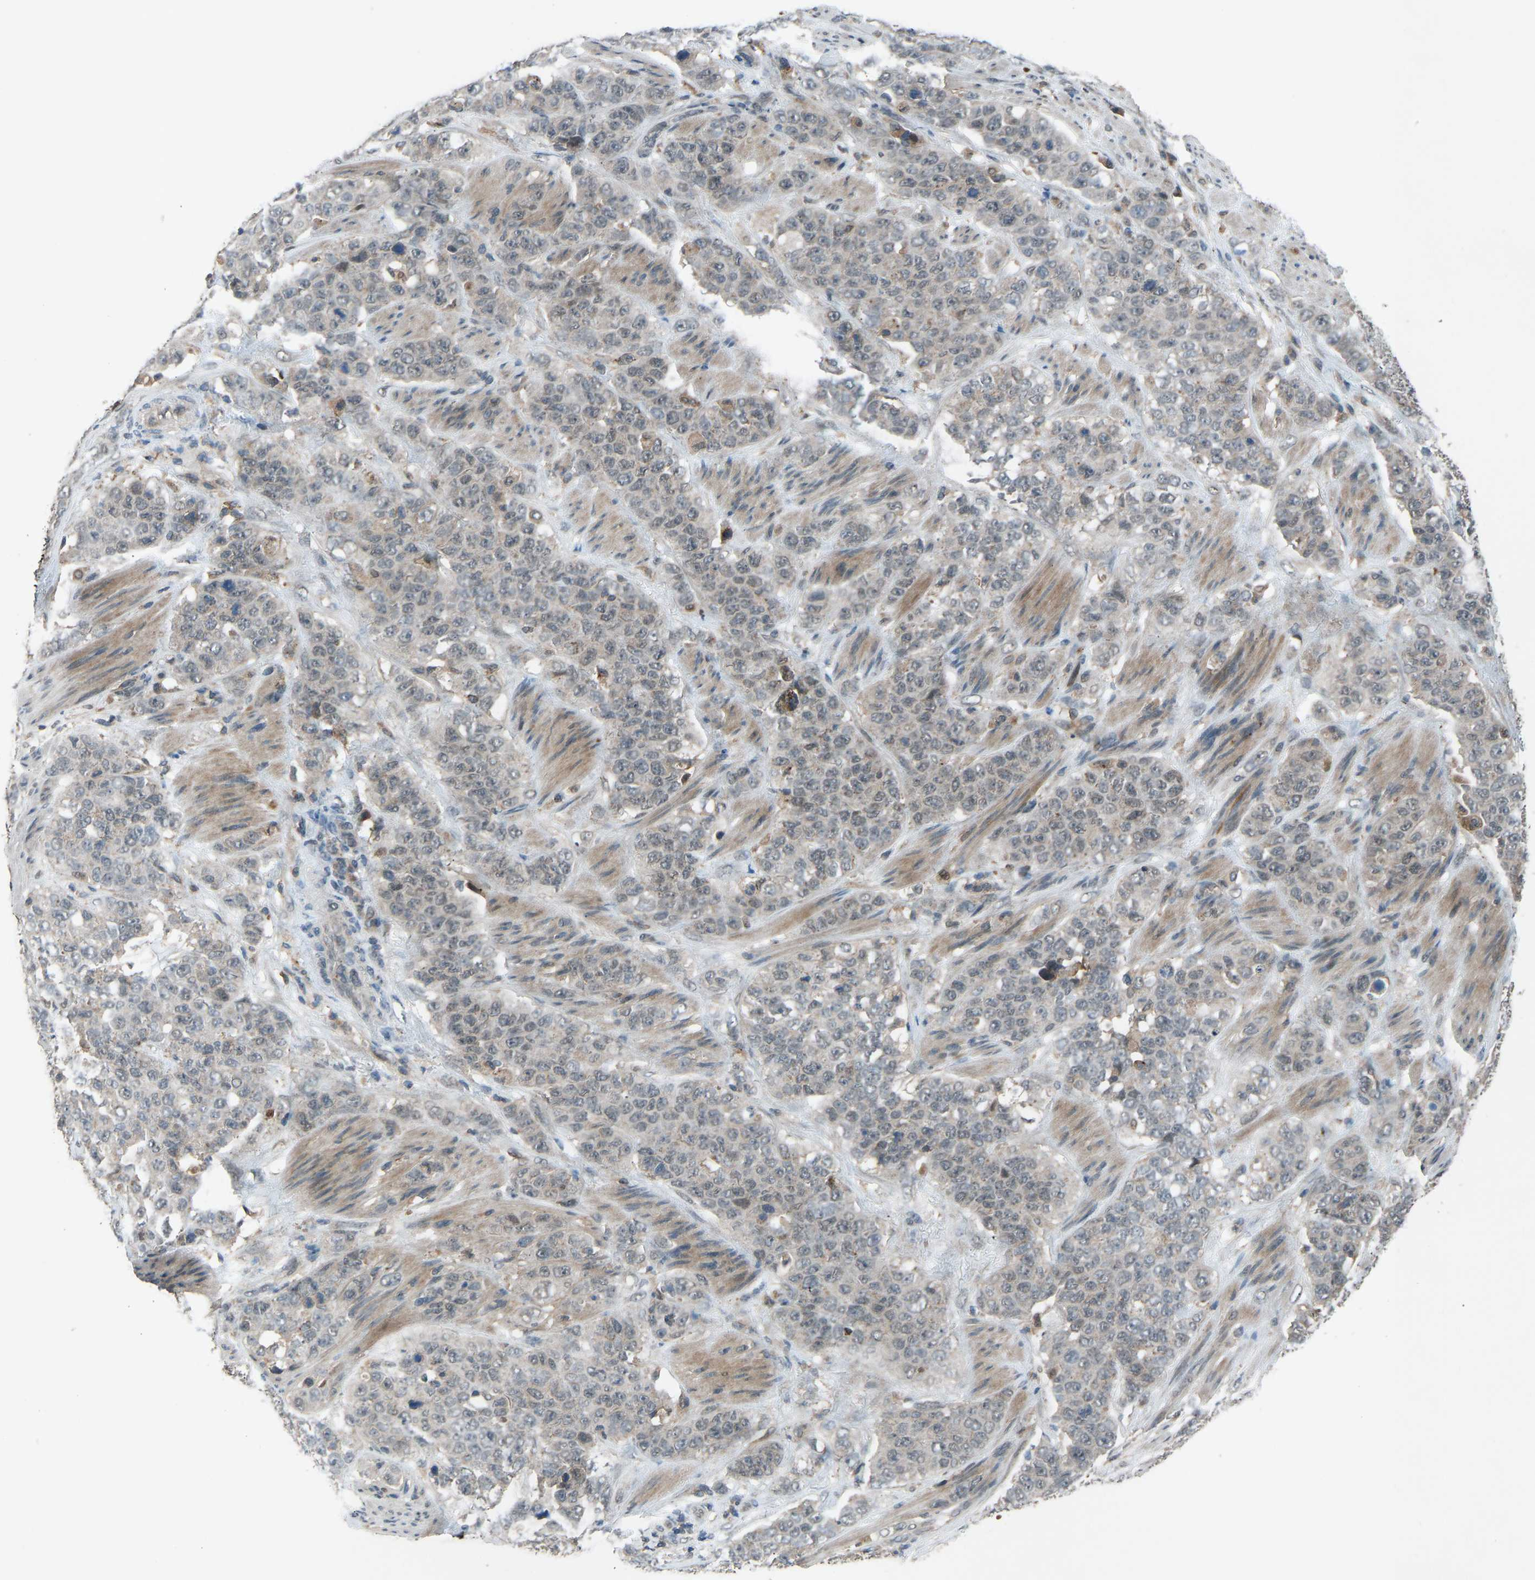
{"staining": {"intensity": "negative", "quantity": "none", "location": "none"}, "tissue": "stomach cancer", "cell_type": "Tumor cells", "image_type": "cancer", "snomed": [{"axis": "morphology", "description": "Adenocarcinoma, NOS"}, {"axis": "topography", "description": "Stomach"}], "caption": "This is a histopathology image of IHC staining of adenocarcinoma (stomach), which shows no positivity in tumor cells. (DAB (3,3'-diaminobenzidine) immunohistochemistry with hematoxylin counter stain).", "gene": "SLC43A1", "patient": {"sex": "male", "age": 48}}